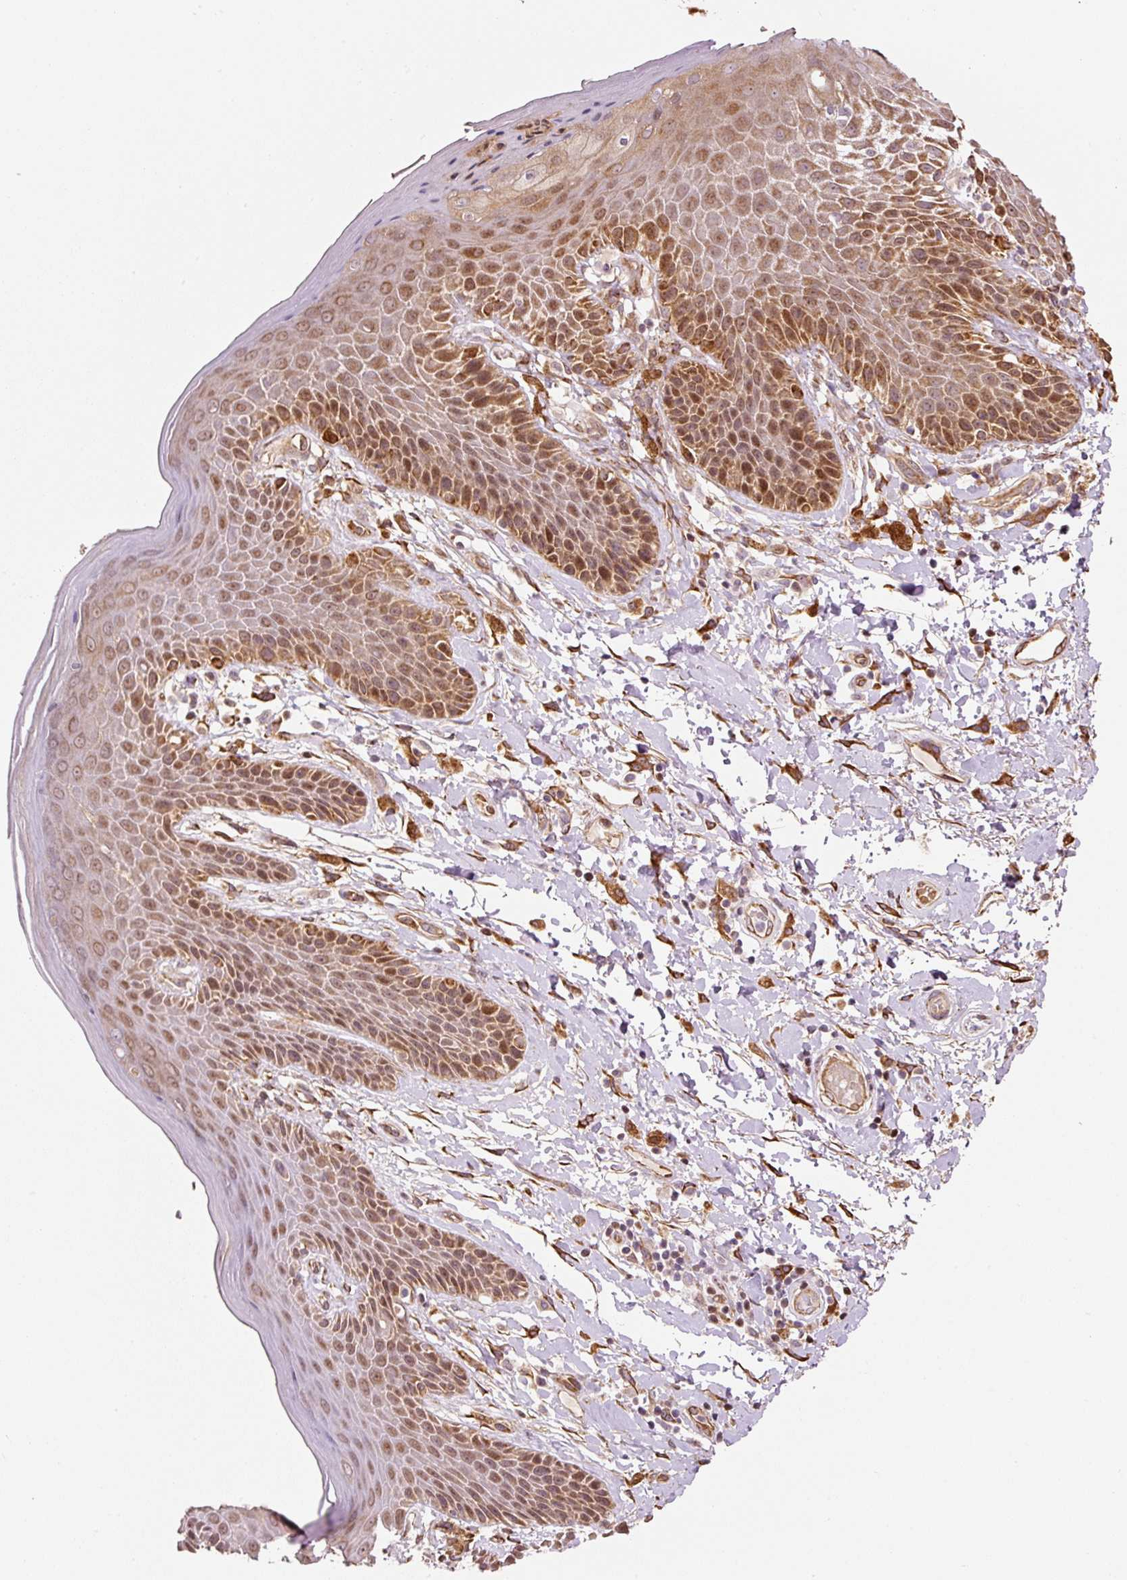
{"staining": {"intensity": "strong", "quantity": "25%-75%", "location": "cytoplasmic/membranous"}, "tissue": "skin", "cell_type": "Epidermal cells", "image_type": "normal", "snomed": [{"axis": "morphology", "description": "Normal tissue, NOS"}, {"axis": "topography", "description": "Peripheral nerve tissue"}], "caption": "Immunohistochemical staining of benign skin displays 25%-75% levels of strong cytoplasmic/membranous protein positivity in about 25%-75% of epidermal cells.", "gene": "ETF1", "patient": {"sex": "male", "age": 51}}